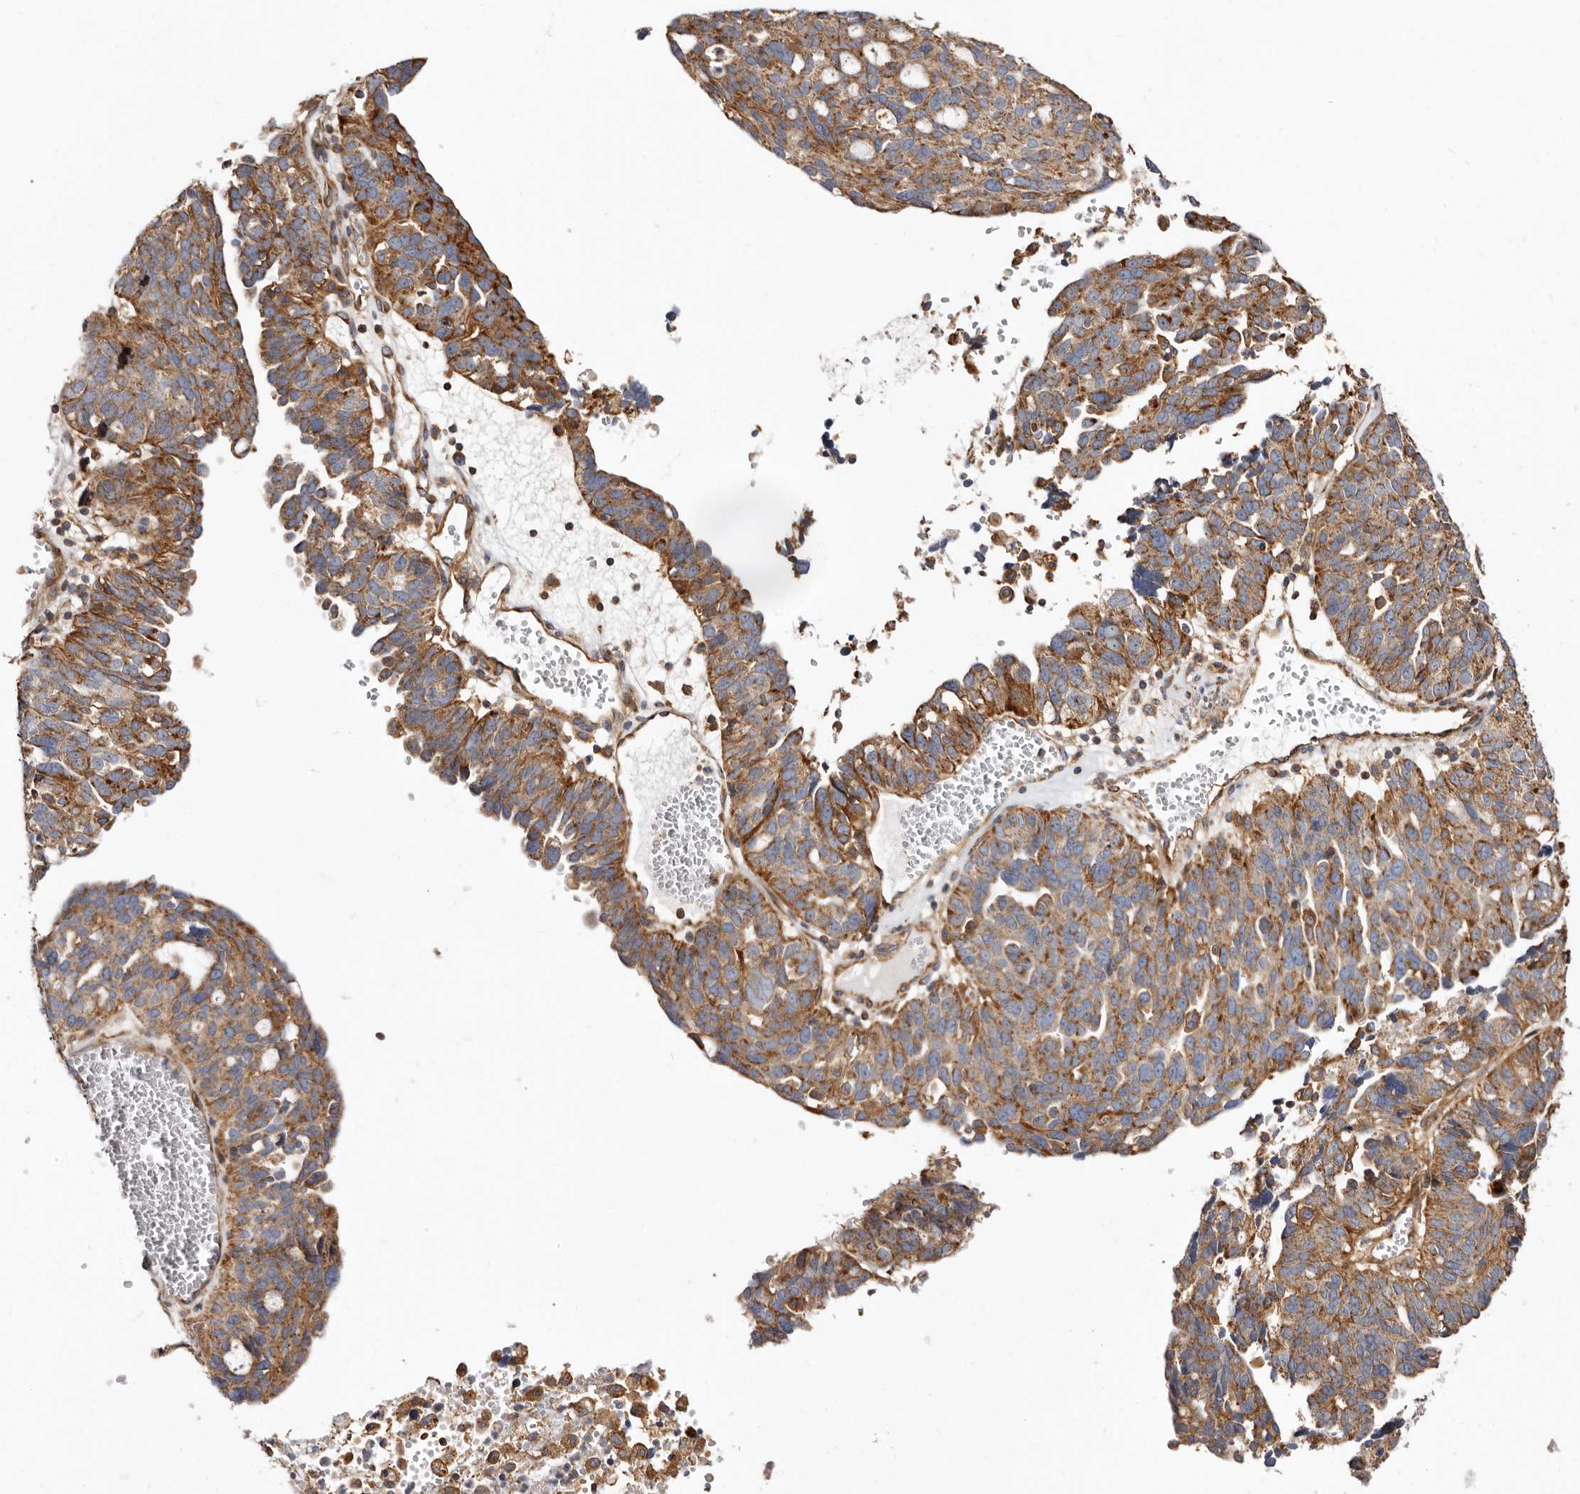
{"staining": {"intensity": "moderate", "quantity": ">75%", "location": "cytoplasmic/membranous"}, "tissue": "ovarian cancer", "cell_type": "Tumor cells", "image_type": "cancer", "snomed": [{"axis": "morphology", "description": "Cystadenocarcinoma, serous, NOS"}, {"axis": "topography", "description": "Ovary"}], "caption": "About >75% of tumor cells in human ovarian serous cystadenocarcinoma reveal moderate cytoplasmic/membranous protein expression as visualized by brown immunohistochemical staining.", "gene": "COQ8B", "patient": {"sex": "female", "age": 59}}